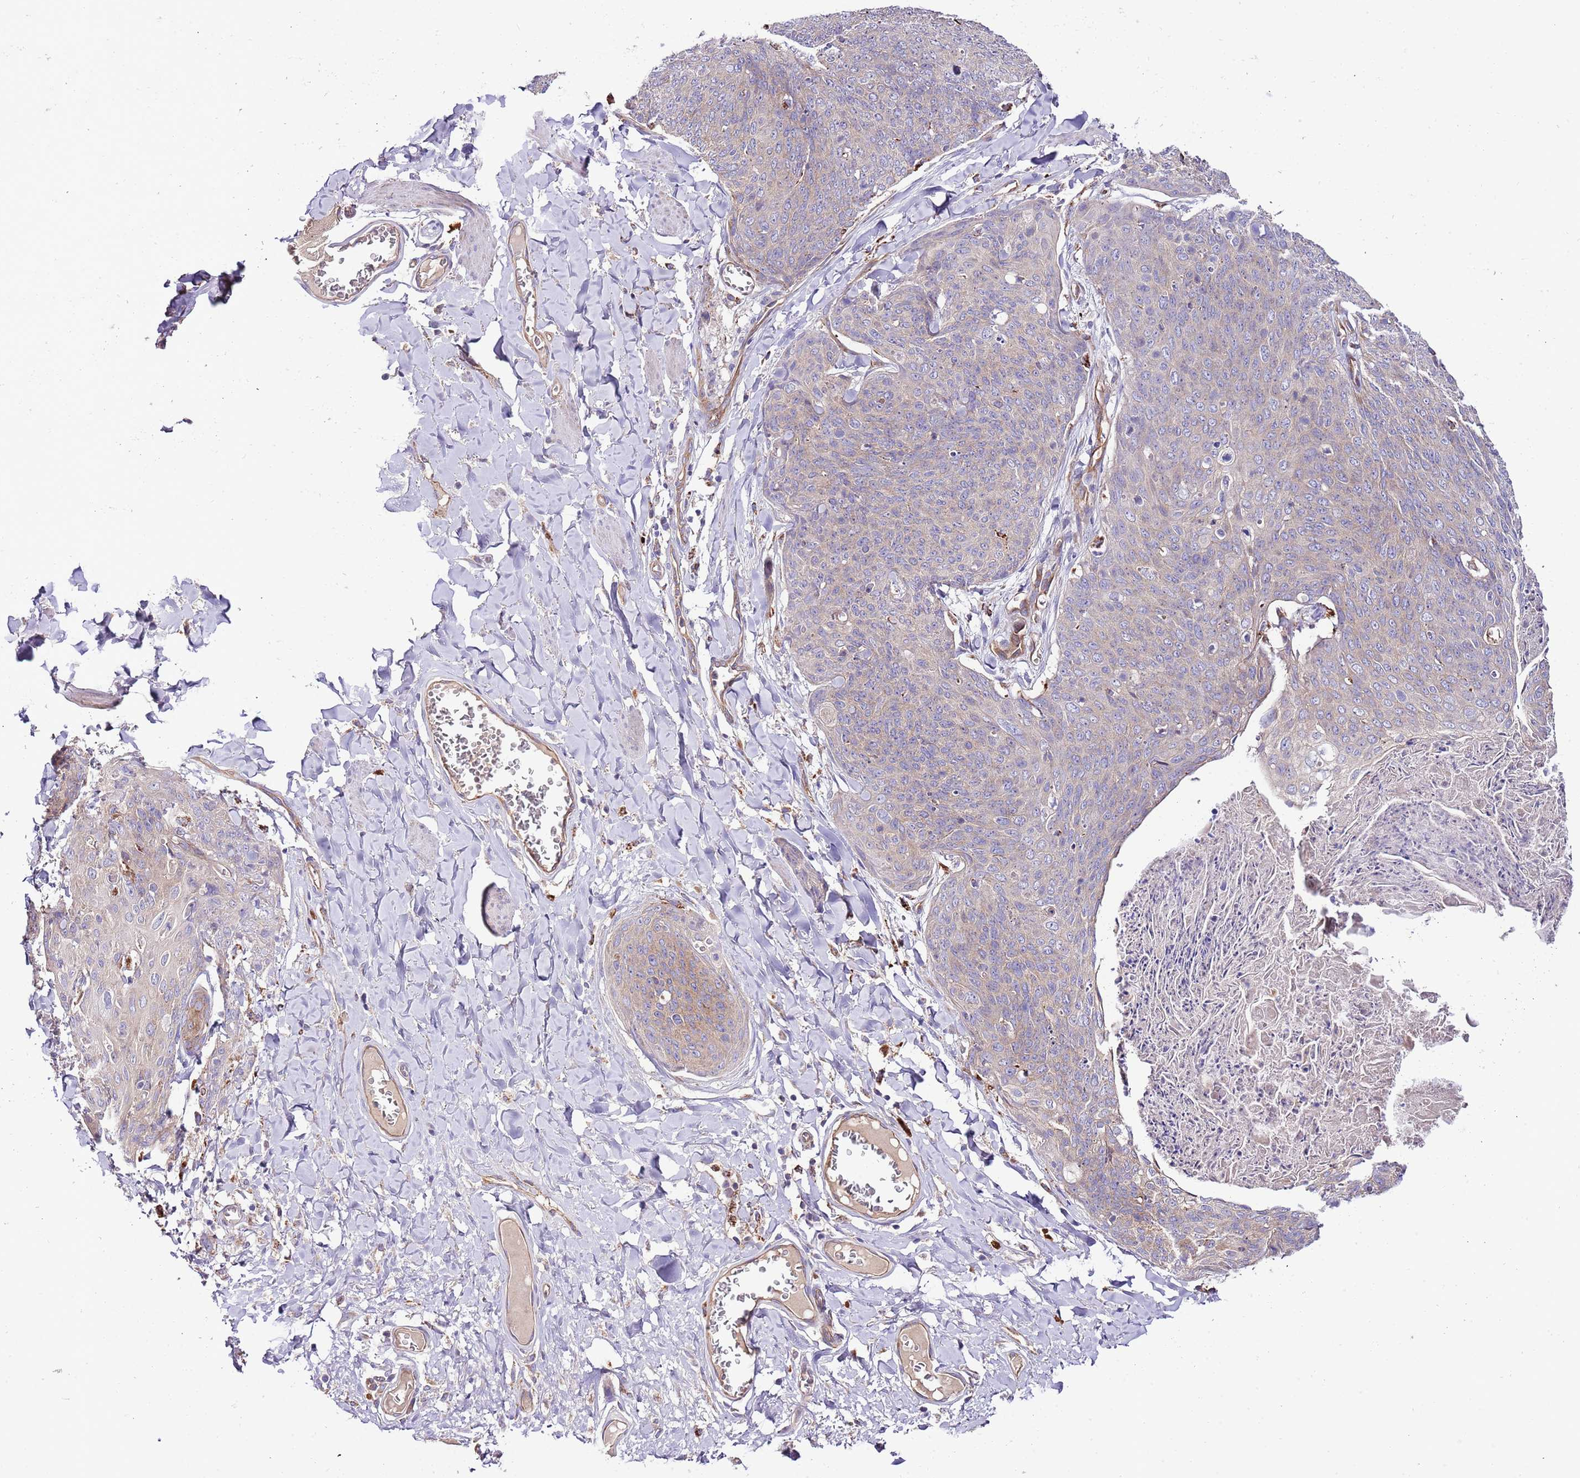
{"staining": {"intensity": "negative", "quantity": "none", "location": "none"}, "tissue": "skin cancer", "cell_type": "Tumor cells", "image_type": "cancer", "snomed": [{"axis": "morphology", "description": "Squamous cell carcinoma, NOS"}, {"axis": "topography", "description": "Skin"}, {"axis": "topography", "description": "Vulva"}], "caption": "High magnification brightfield microscopy of squamous cell carcinoma (skin) stained with DAB (brown) and counterstained with hematoxylin (blue): tumor cells show no significant expression.", "gene": "DOCK6", "patient": {"sex": "female", "age": 85}}